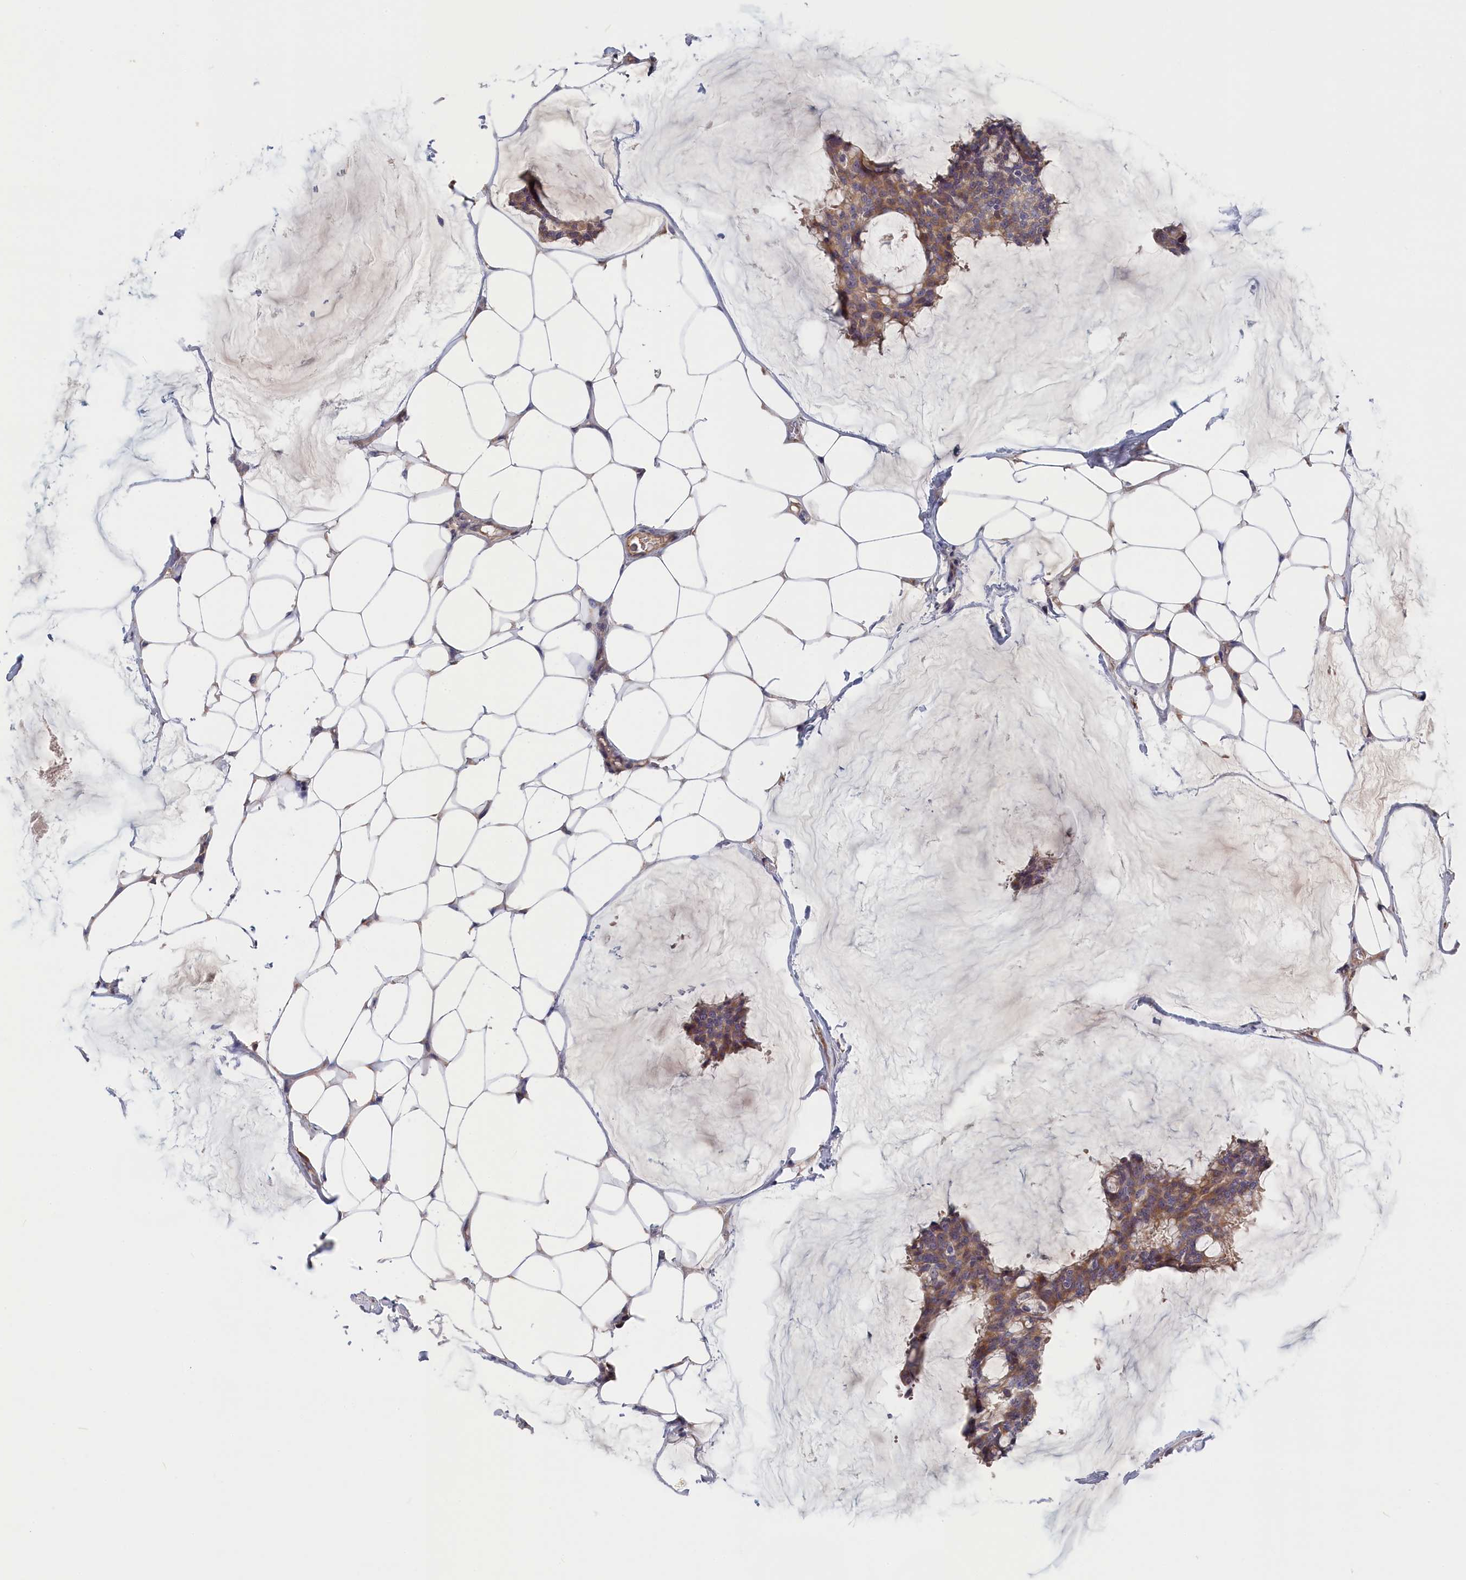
{"staining": {"intensity": "weak", "quantity": ">75%", "location": "cytoplasmic/membranous"}, "tissue": "breast cancer", "cell_type": "Tumor cells", "image_type": "cancer", "snomed": [{"axis": "morphology", "description": "Duct carcinoma"}, {"axis": "topography", "description": "Breast"}], "caption": "High-power microscopy captured an IHC photomicrograph of breast cancer, revealing weak cytoplasmic/membranous expression in about >75% of tumor cells. (DAB IHC, brown staining for protein, blue staining for nuclei).", "gene": "CYB5D2", "patient": {"sex": "female", "age": 93}}